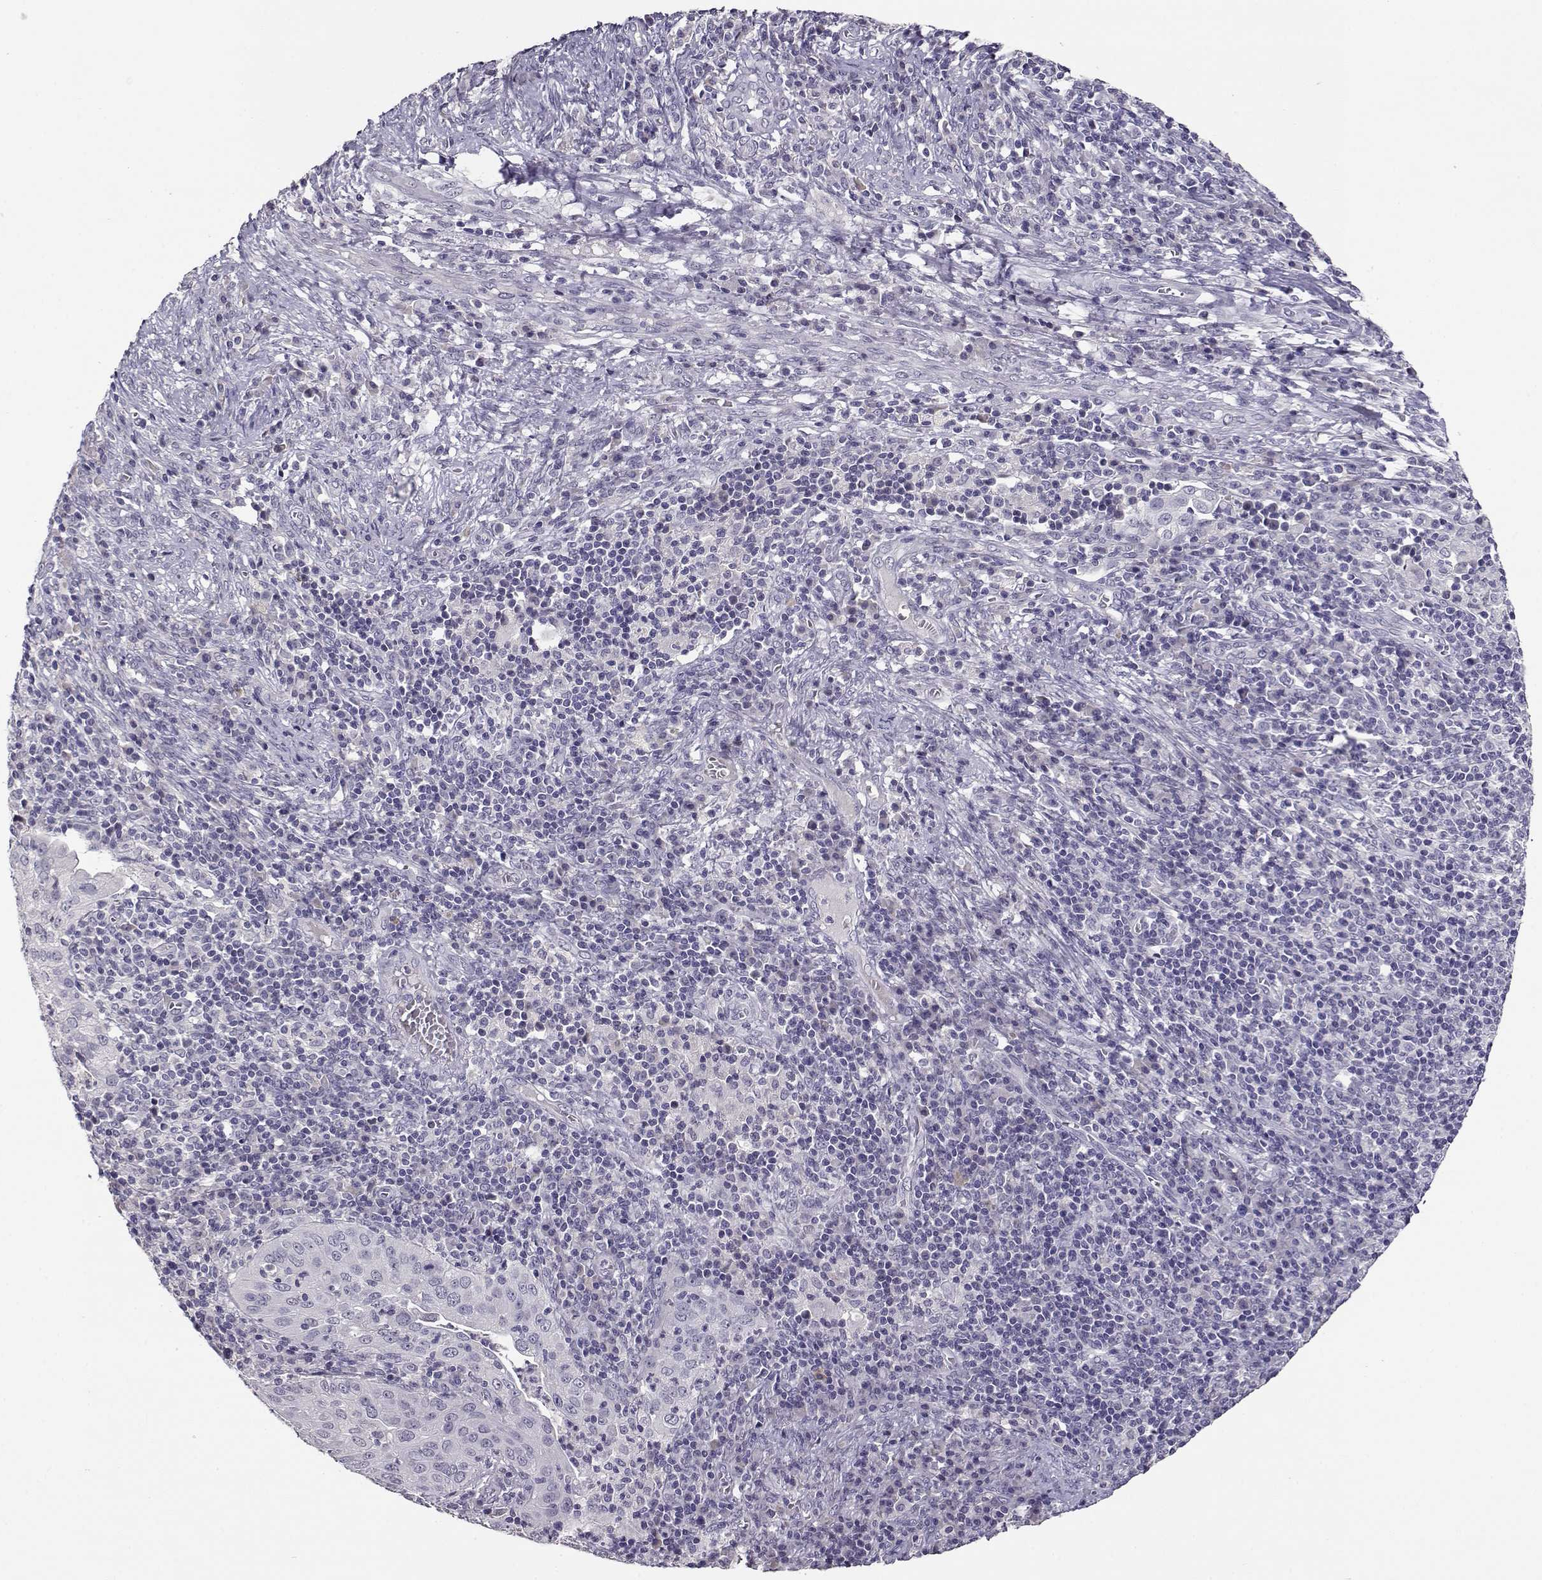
{"staining": {"intensity": "negative", "quantity": "none", "location": "none"}, "tissue": "cervical cancer", "cell_type": "Tumor cells", "image_type": "cancer", "snomed": [{"axis": "morphology", "description": "Squamous cell carcinoma, NOS"}, {"axis": "topography", "description": "Cervix"}], "caption": "DAB immunohistochemical staining of human cervical cancer demonstrates no significant positivity in tumor cells. The staining was performed using DAB to visualize the protein expression in brown, while the nuclei were stained in blue with hematoxylin (Magnification: 20x).", "gene": "RHOXF2", "patient": {"sex": "female", "age": 39}}